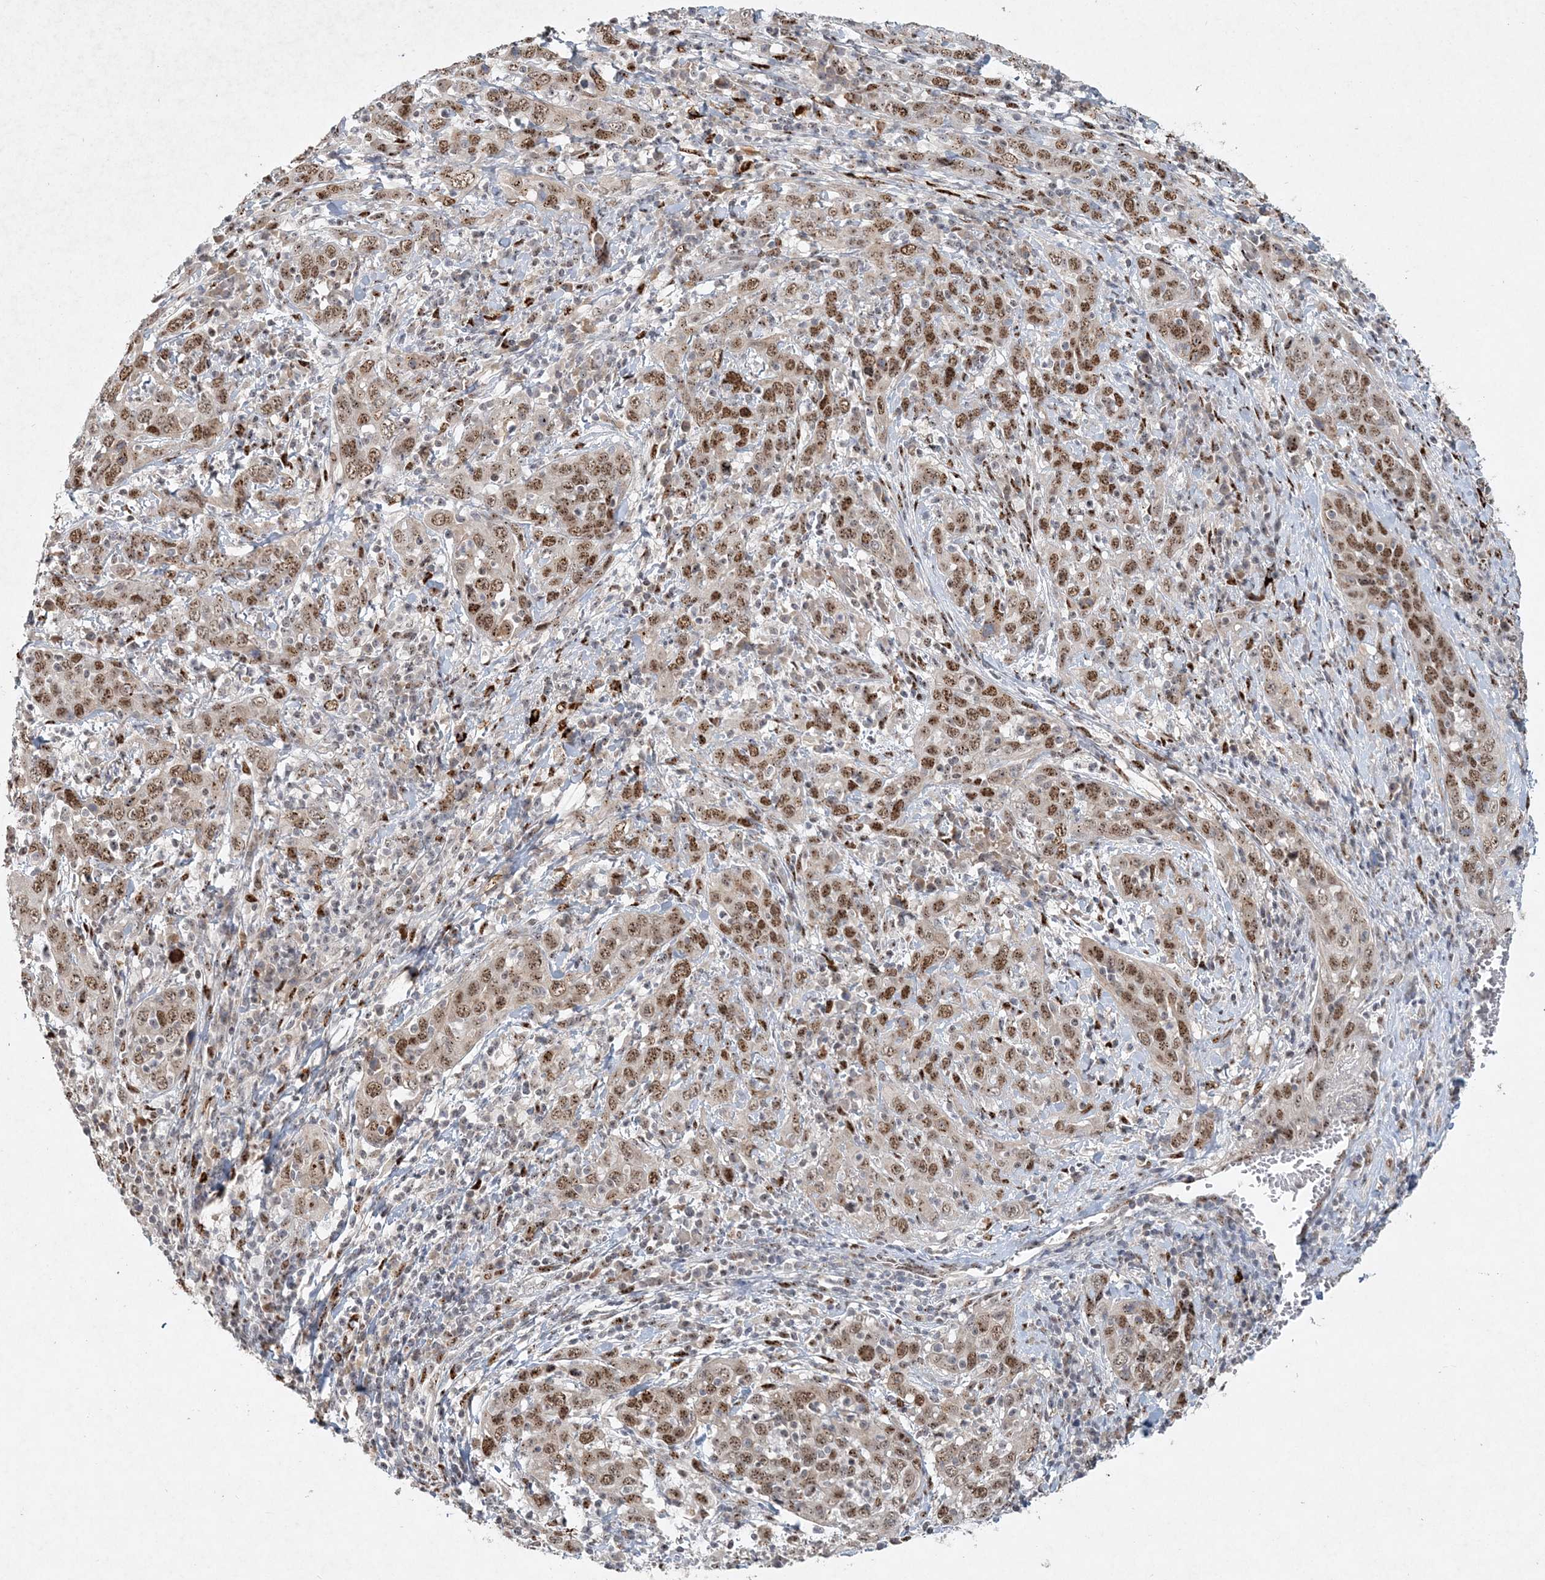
{"staining": {"intensity": "moderate", "quantity": ">75%", "location": "nuclear"}, "tissue": "cervical cancer", "cell_type": "Tumor cells", "image_type": "cancer", "snomed": [{"axis": "morphology", "description": "Squamous cell carcinoma, NOS"}, {"axis": "topography", "description": "Cervix"}], "caption": "High-magnification brightfield microscopy of cervical cancer (squamous cell carcinoma) stained with DAB (3,3'-diaminobenzidine) (brown) and counterstained with hematoxylin (blue). tumor cells exhibit moderate nuclear staining is present in about>75% of cells.", "gene": "GIN1", "patient": {"sex": "female", "age": 46}}